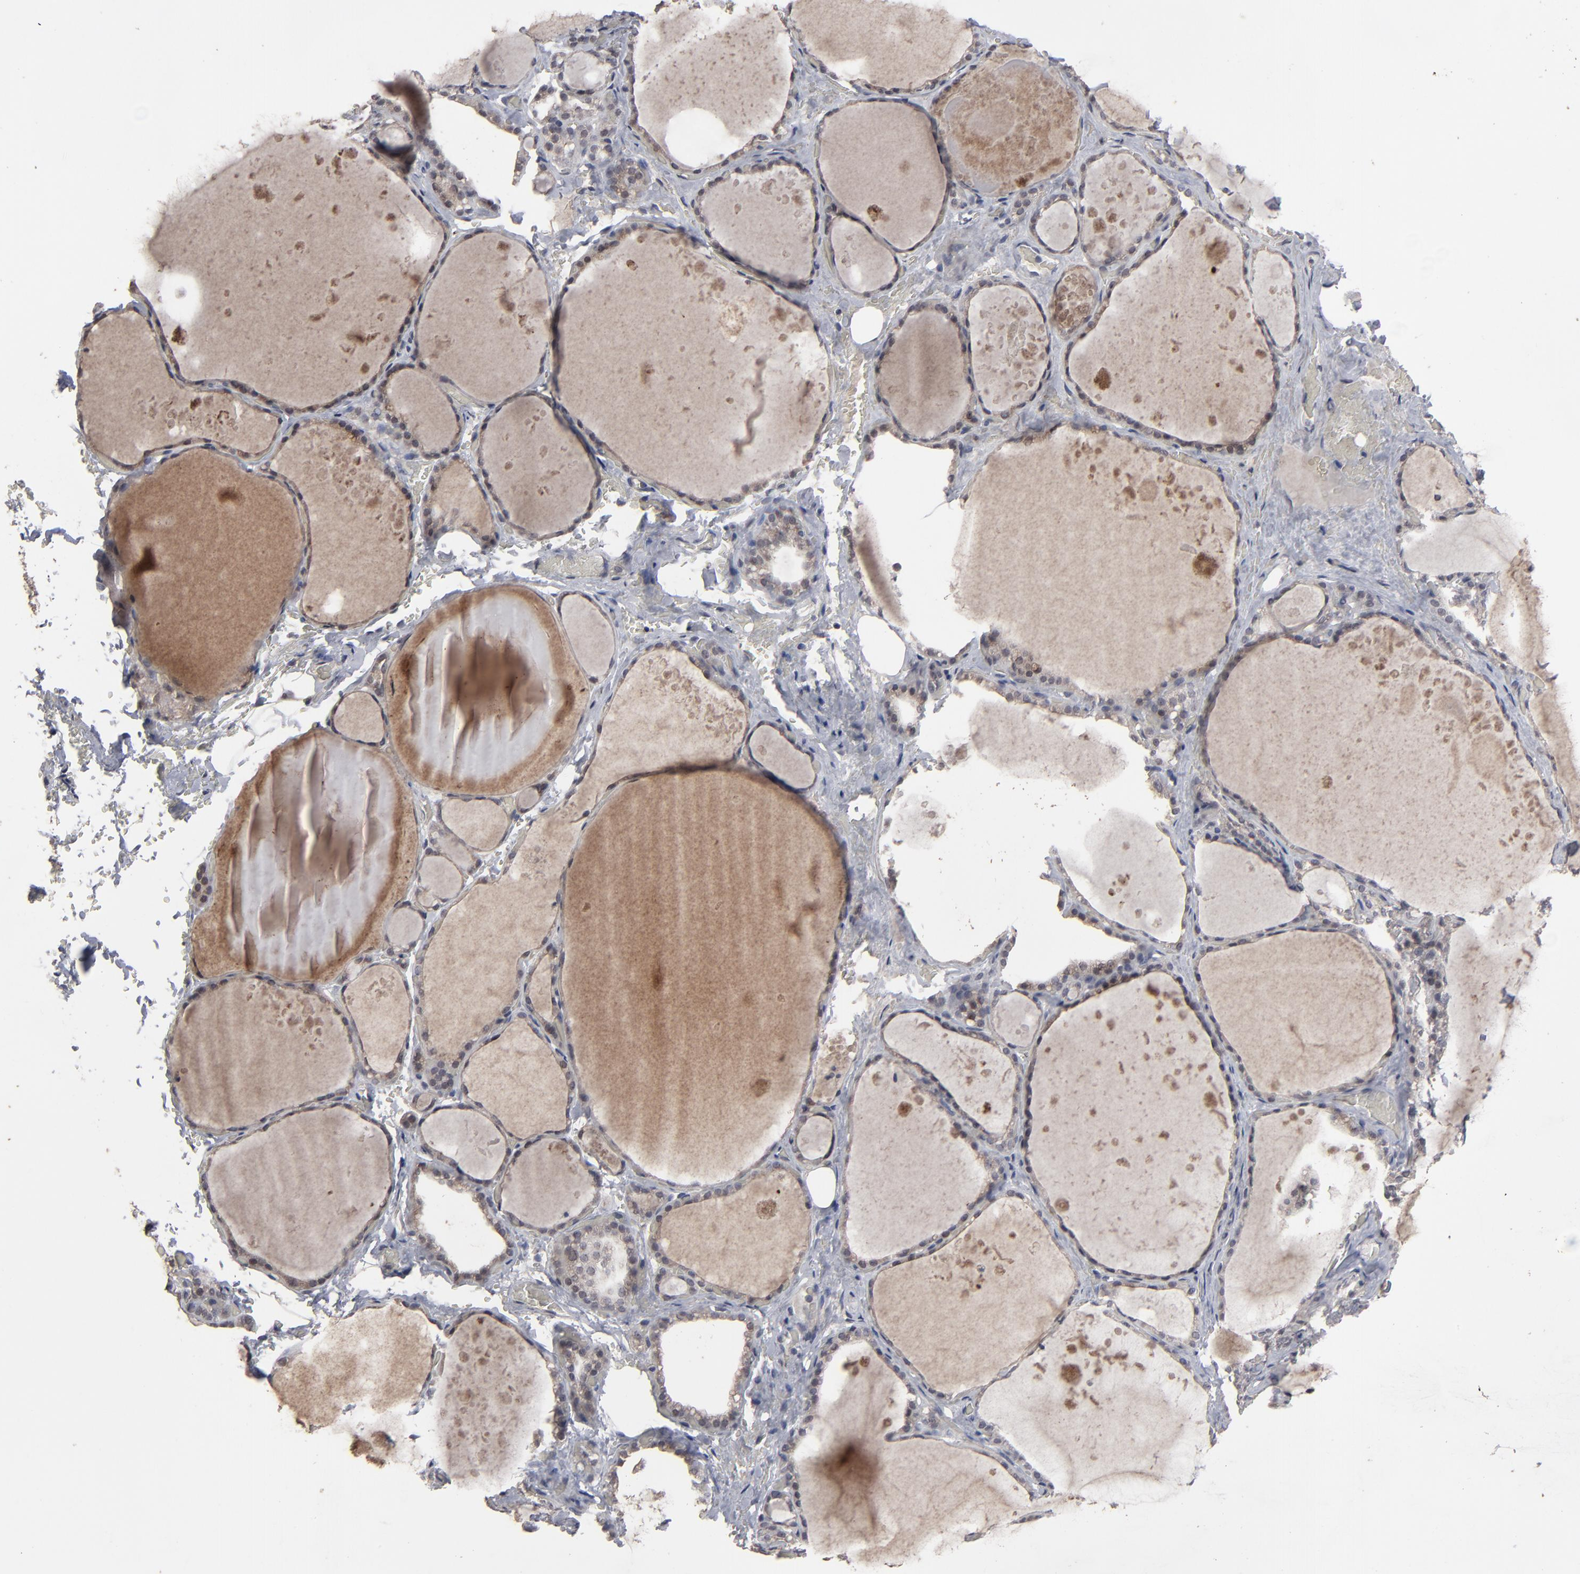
{"staining": {"intensity": "weak", "quantity": "25%-75%", "location": "cytoplasmic/membranous"}, "tissue": "thyroid gland", "cell_type": "Glandular cells", "image_type": "normal", "snomed": [{"axis": "morphology", "description": "Normal tissue, NOS"}, {"axis": "topography", "description": "Thyroid gland"}], "caption": "Immunohistochemical staining of normal thyroid gland shows low levels of weak cytoplasmic/membranous positivity in about 25%-75% of glandular cells. (DAB (3,3'-diaminobenzidine) IHC with brightfield microscopy, high magnification).", "gene": "SLC22A17", "patient": {"sex": "male", "age": 61}}